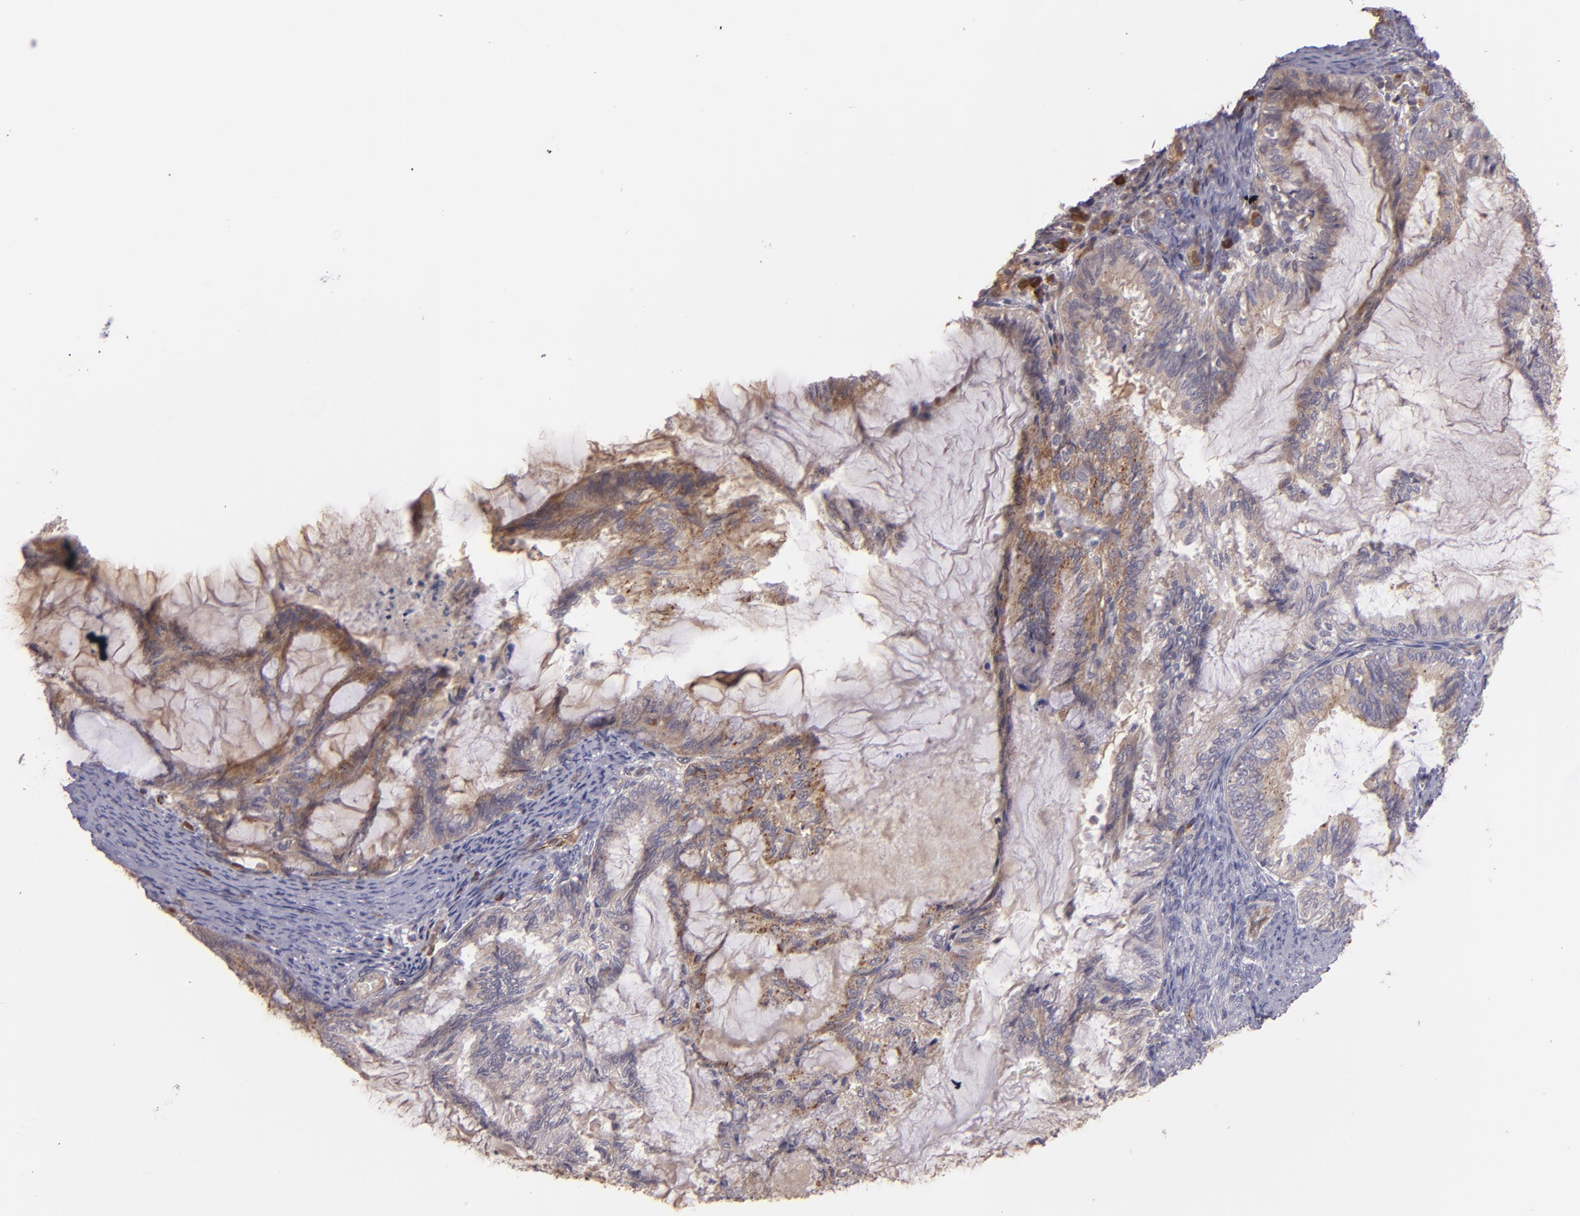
{"staining": {"intensity": "moderate", "quantity": ">75%", "location": "cytoplasmic/membranous"}, "tissue": "endometrial cancer", "cell_type": "Tumor cells", "image_type": "cancer", "snomed": [{"axis": "morphology", "description": "Adenocarcinoma, NOS"}, {"axis": "topography", "description": "Endometrium"}], "caption": "Protein expression analysis of human adenocarcinoma (endometrial) reveals moderate cytoplasmic/membranous expression in approximately >75% of tumor cells. (DAB IHC with brightfield microscopy, high magnification).", "gene": "ECE1", "patient": {"sex": "female", "age": 86}}